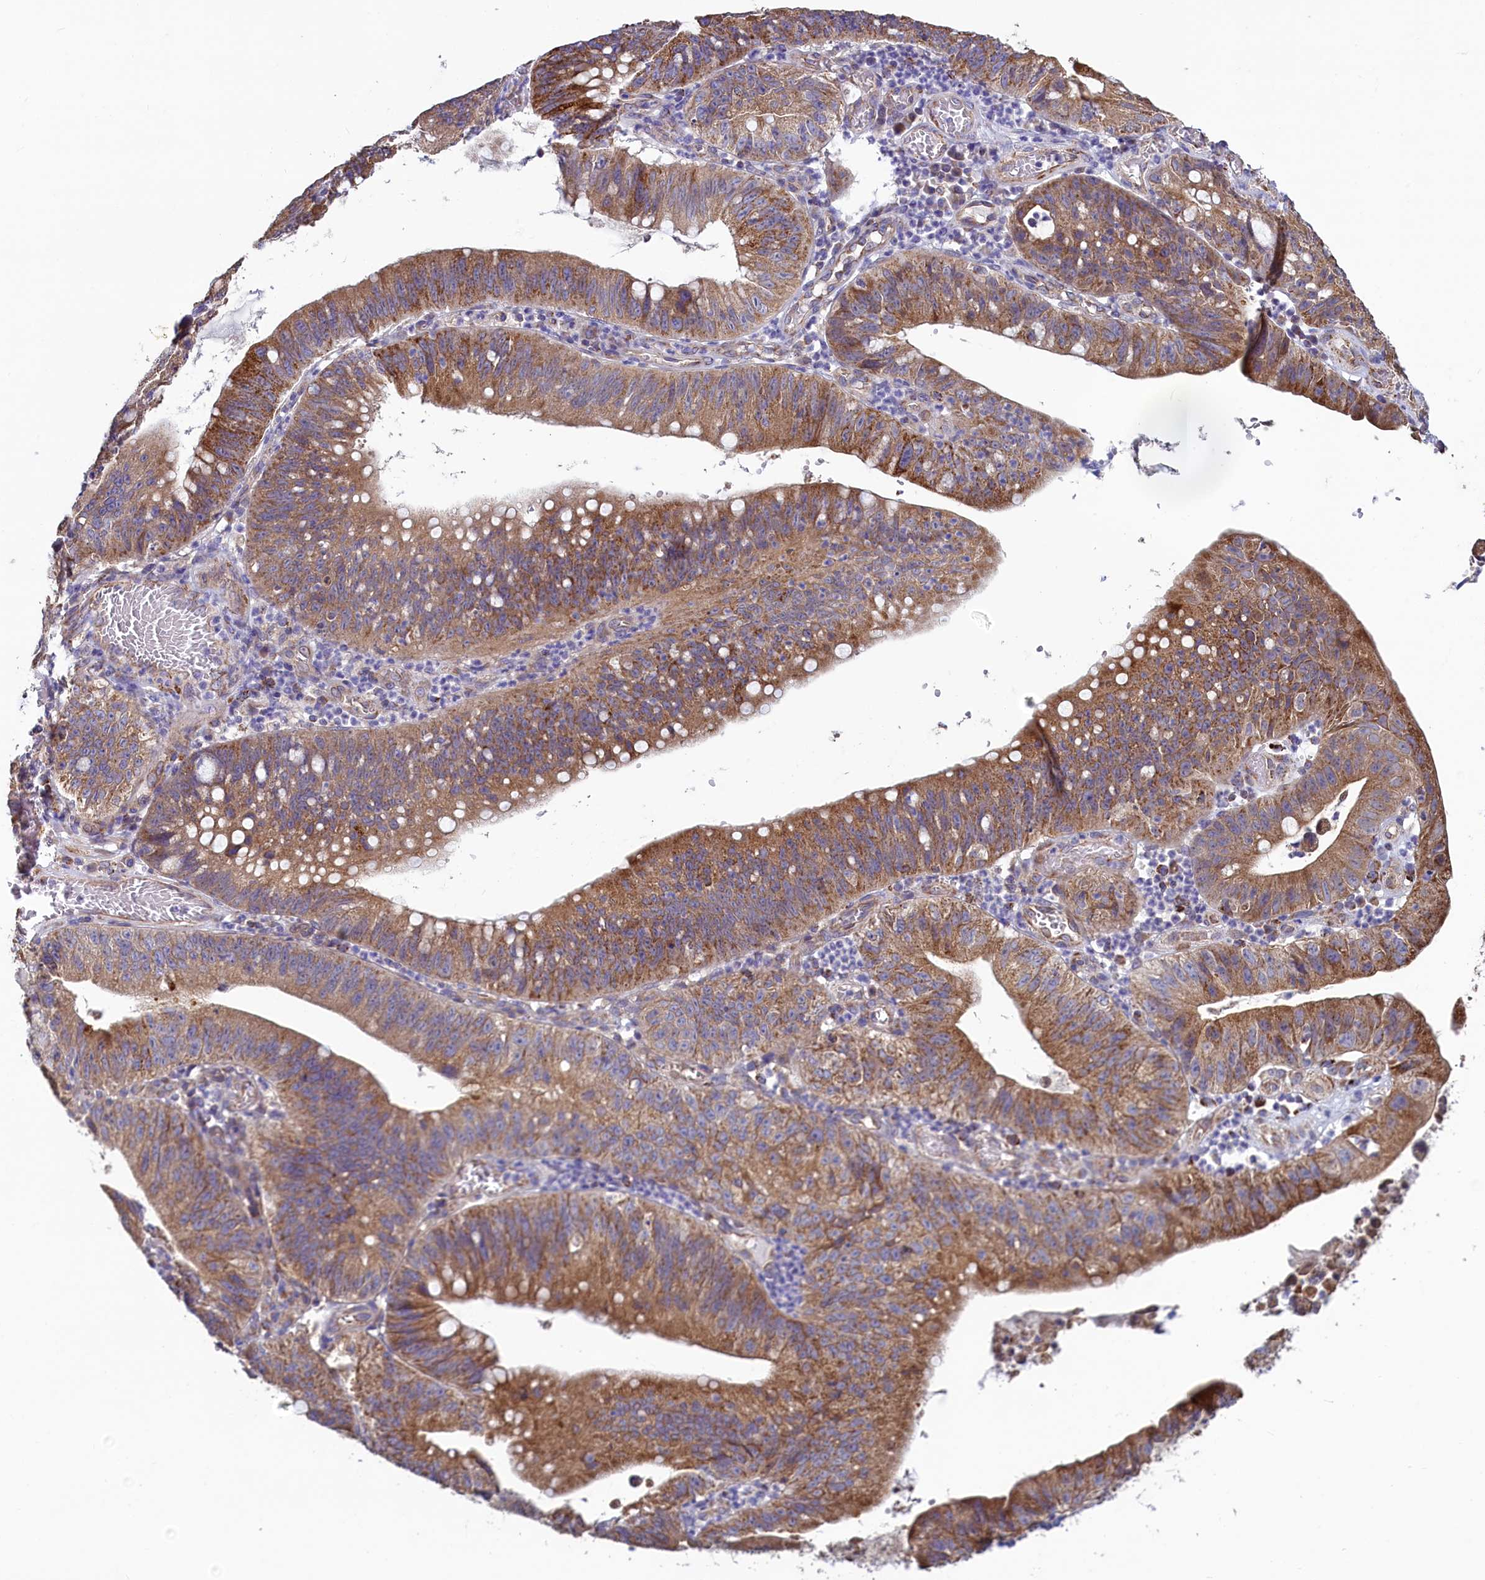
{"staining": {"intensity": "moderate", "quantity": ">75%", "location": "cytoplasmic/membranous"}, "tissue": "stomach cancer", "cell_type": "Tumor cells", "image_type": "cancer", "snomed": [{"axis": "morphology", "description": "Adenocarcinoma, NOS"}, {"axis": "topography", "description": "Stomach"}], "caption": "An immunohistochemistry micrograph of tumor tissue is shown. Protein staining in brown highlights moderate cytoplasmic/membranous positivity in stomach cancer within tumor cells.", "gene": "SPATA2L", "patient": {"sex": "male", "age": 59}}